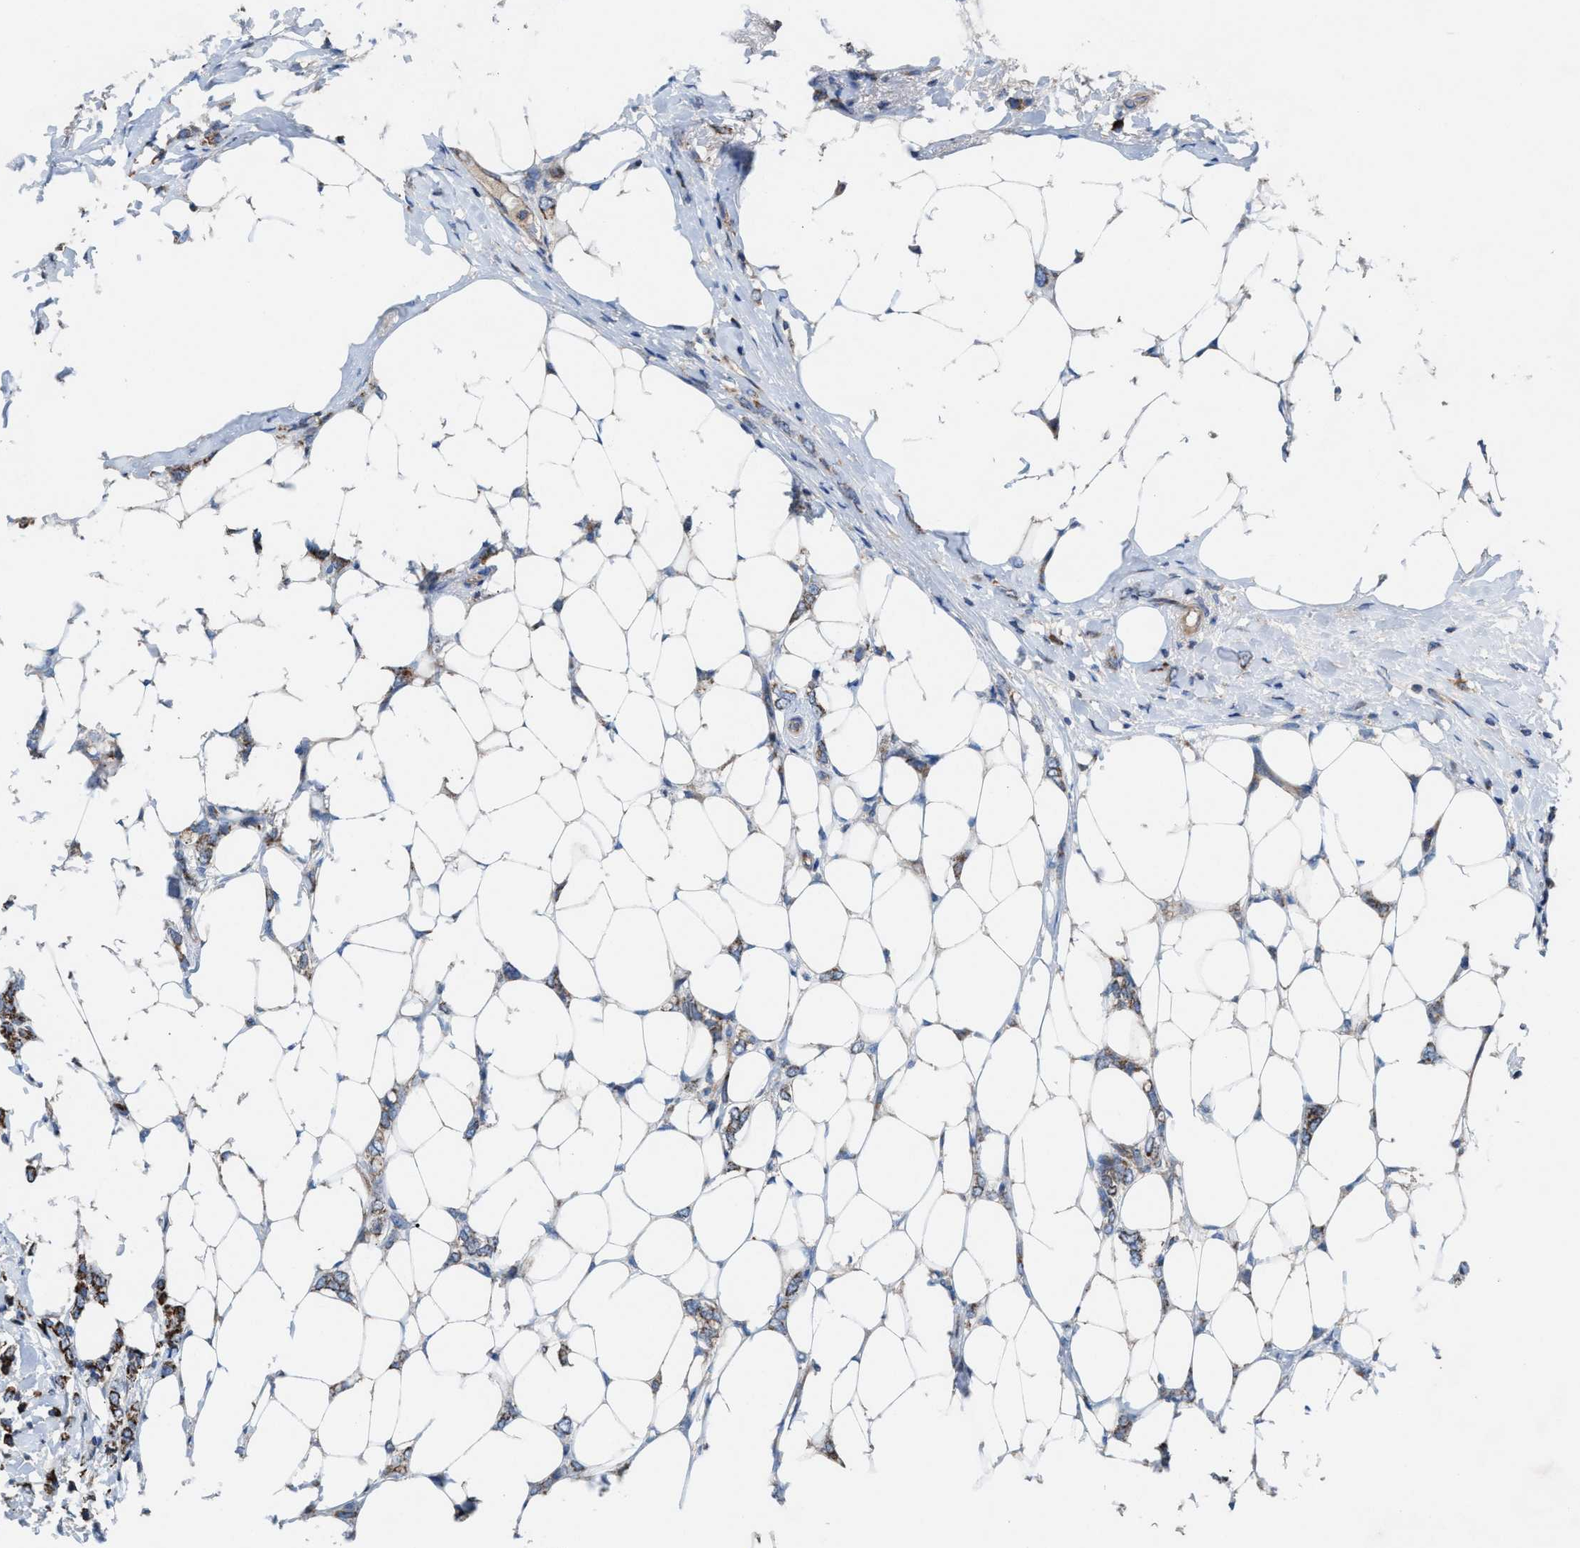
{"staining": {"intensity": "moderate", "quantity": ">75%", "location": "cytoplasmic/membranous"}, "tissue": "breast cancer", "cell_type": "Tumor cells", "image_type": "cancer", "snomed": [{"axis": "morphology", "description": "Normal tissue, NOS"}, {"axis": "morphology", "description": "Lobular carcinoma"}, {"axis": "topography", "description": "Breast"}], "caption": "There is medium levels of moderate cytoplasmic/membranous staining in tumor cells of breast cancer (lobular carcinoma), as demonstrated by immunohistochemical staining (brown color).", "gene": "MRM1", "patient": {"sex": "female", "age": 47}}